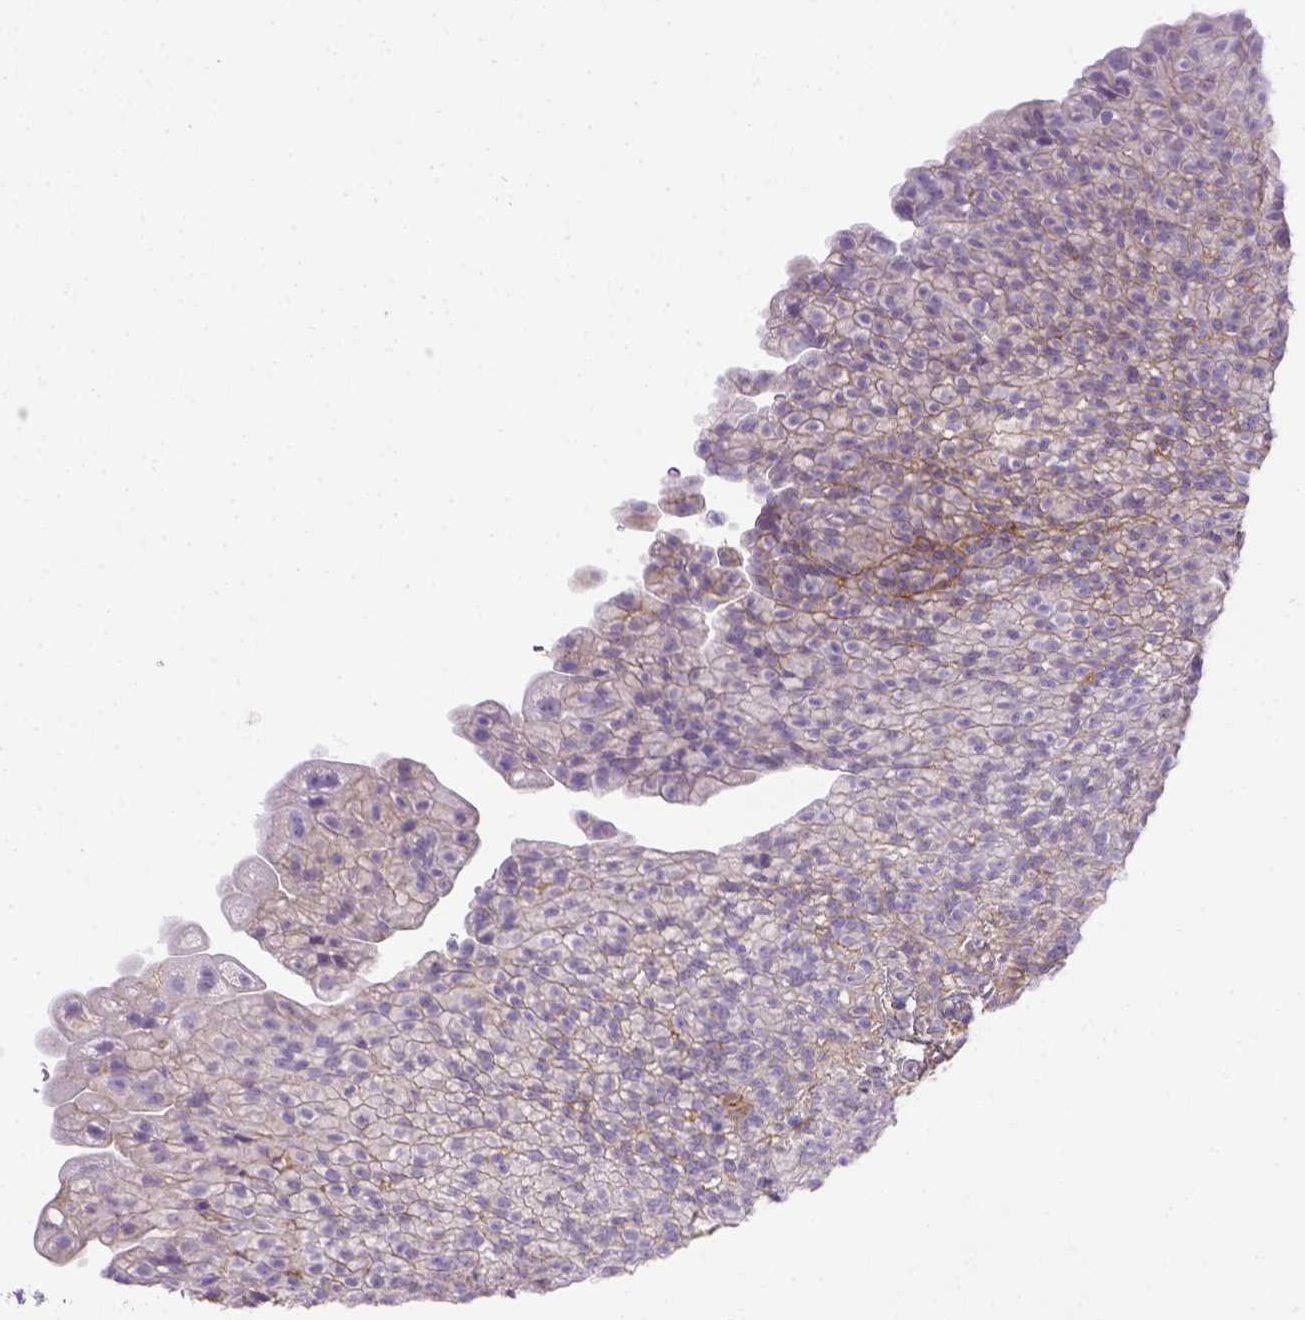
{"staining": {"intensity": "weak", "quantity": "25%-75%", "location": "cytoplasmic/membranous"}, "tissue": "urinary bladder", "cell_type": "Urothelial cells", "image_type": "normal", "snomed": [{"axis": "morphology", "description": "Normal tissue, NOS"}, {"axis": "topography", "description": "Urinary bladder"}, {"axis": "topography", "description": "Prostate"}], "caption": "Unremarkable urinary bladder exhibits weak cytoplasmic/membranous staining in about 25%-75% of urothelial cells The staining is performed using DAB (3,3'-diaminobenzidine) brown chromogen to label protein expression. The nuclei are counter-stained blue using hematoxylin..", "gene": "CD40", "patient": {"sex": "male", "age": 76}}